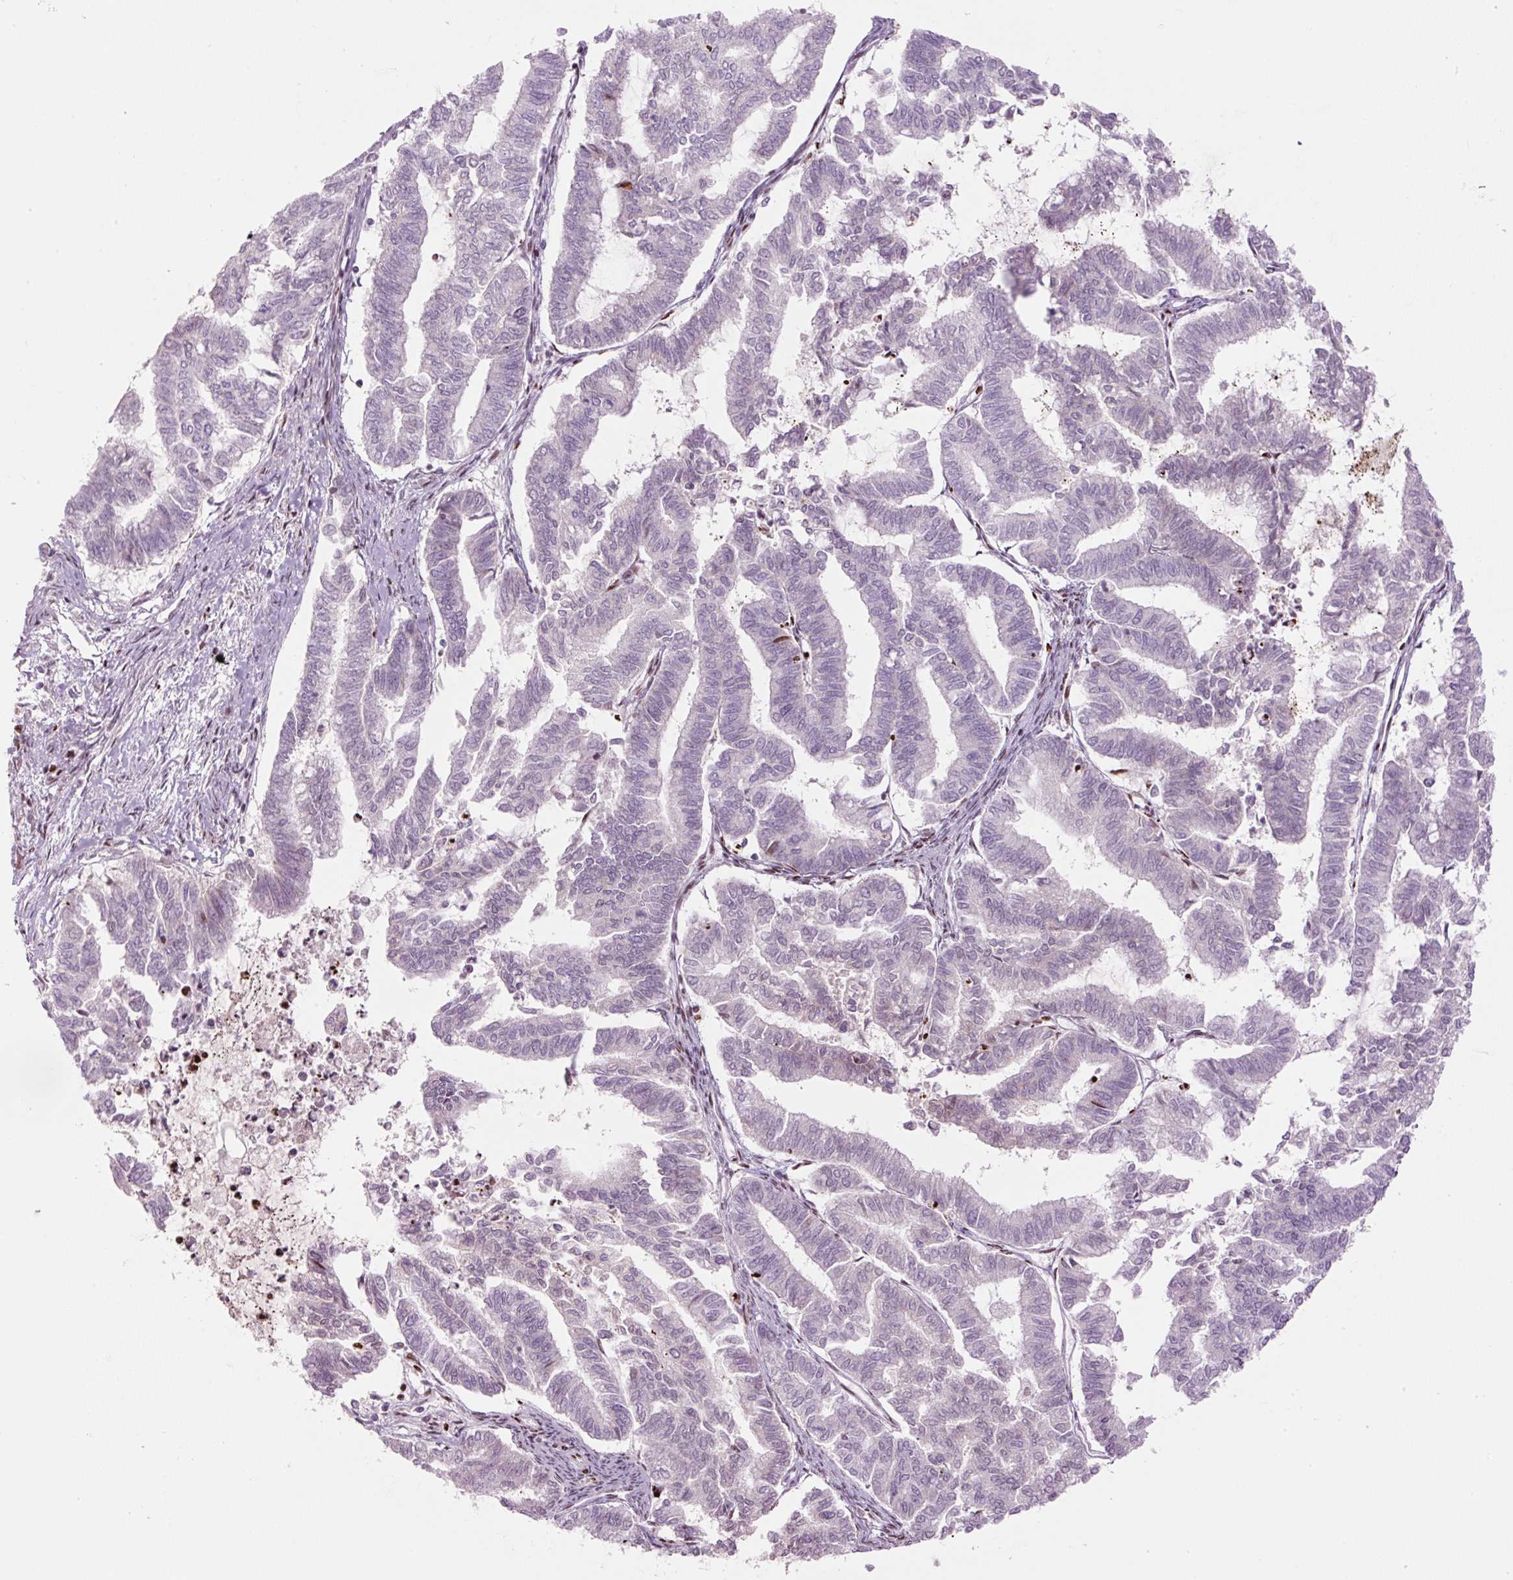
{"staining": {"intensity": "negative", "quantity": "none", "location": "none"}, "tissue": "endometrial cancer", "cell_type": "Tumor cells", "image_type": "cancer", "snomed": [{"axis": "morphology", "description": "Adenocarcinoma, NOS"}, {"axis": "topography", "description": "Endometrium"}], "caption": "DAB immunohistochemical staining of human endometrial cancer demonstrates no significant expression in tumor cells. (DAB IHC with hematoxylin counter stain).", "gene": "TMEM177", "patient": {"sex": "female", "age": 79}}